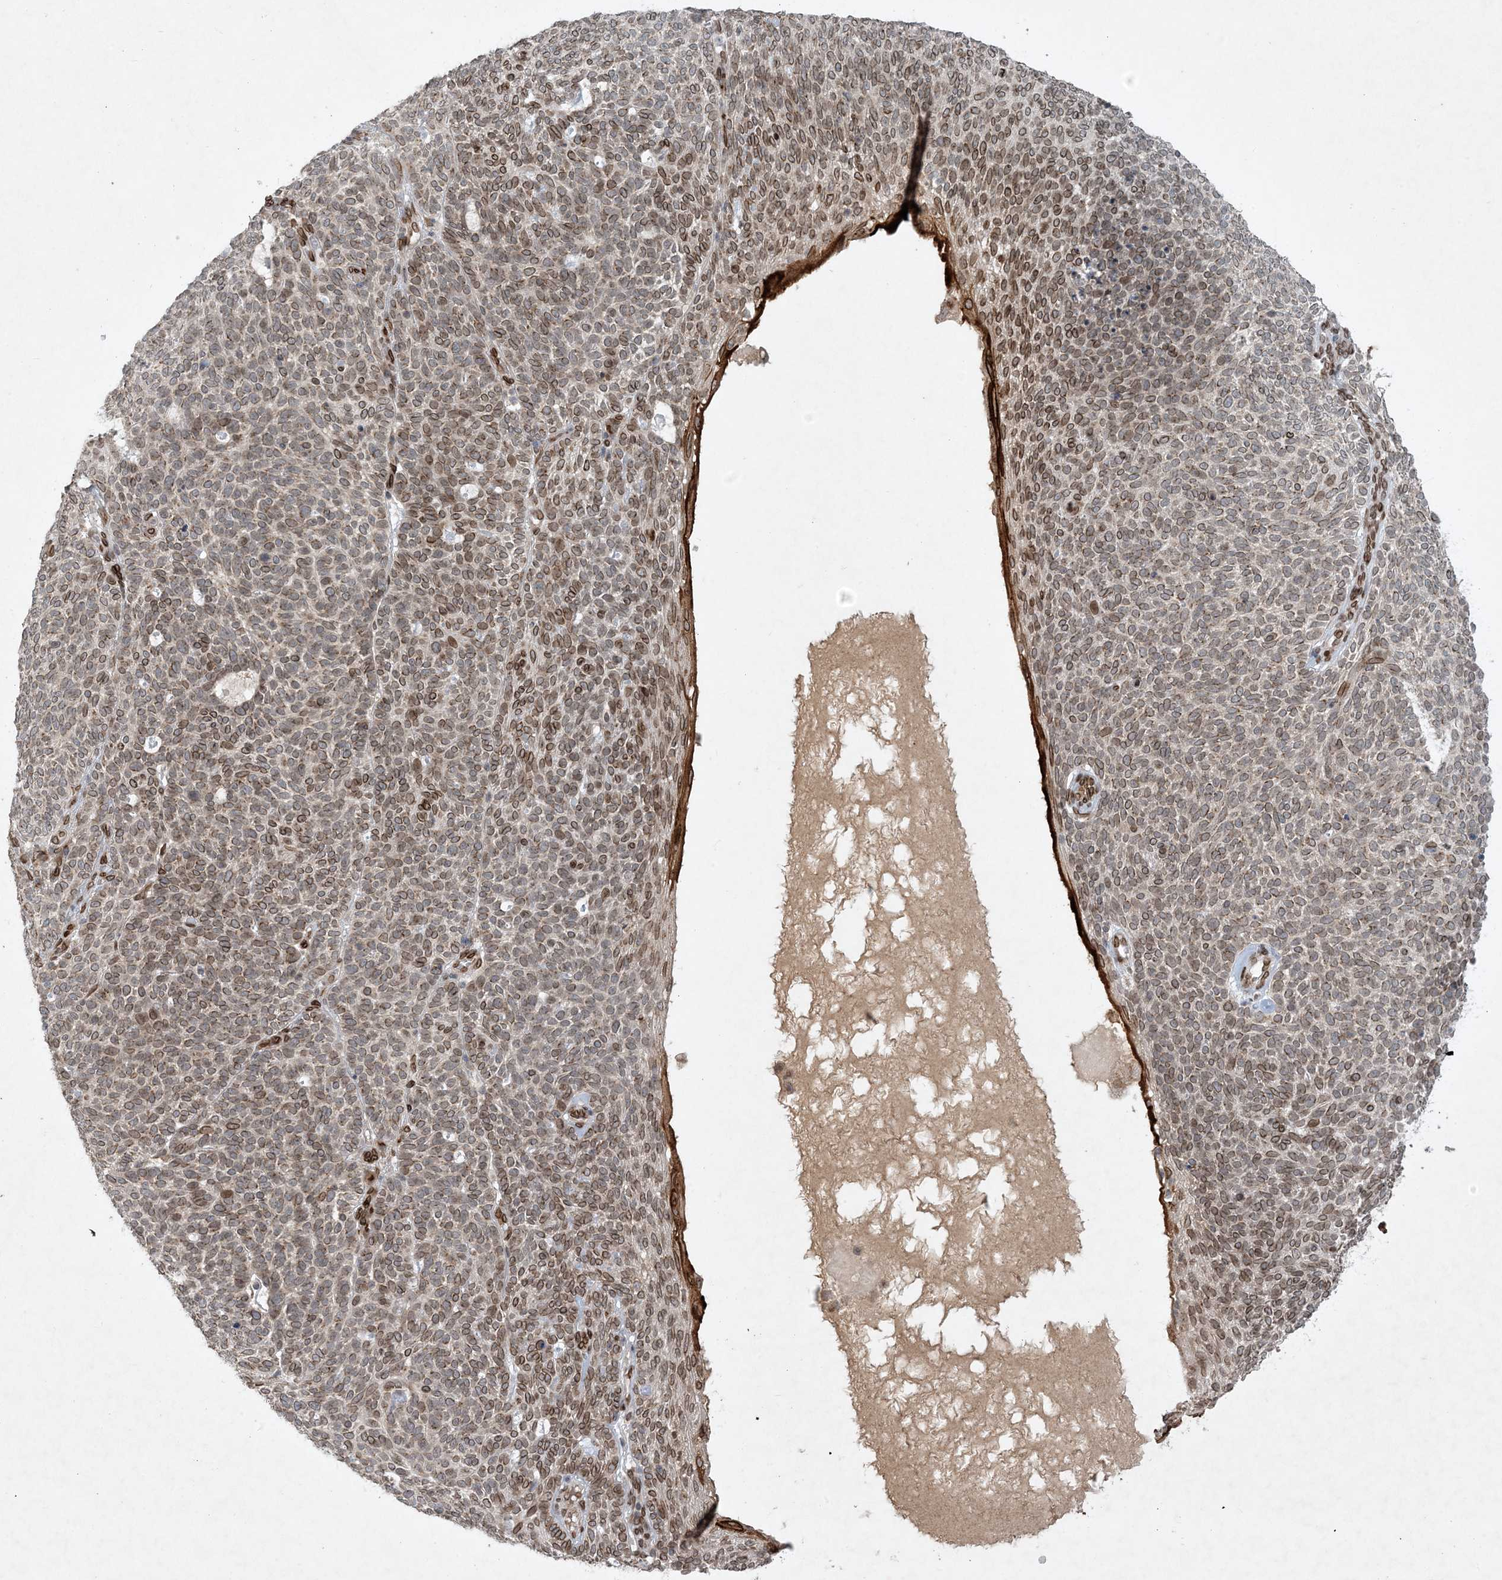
{"staining": {"intensity": "strong", "quantity": "25%-75%", "location": "cytoplasmic/membranous,nuclear"}, "tissue": "skin cancer", "cell_type": "Tumor cells", "image_type": "cancer", "snomed": [{"axis": "morphology", "description": "Squamous cell carcinoma, NOS"}, {"axis": "topography", "description": "Skin"}], "caption": "DAB (3,3'-diaminobenzidine) immunohistochemical staining of human skin cancer (squamous cell carcinoma) shows strong cytoplasmic/membranous and nuclear protein positivity in approximately 25%-75% of tumor cells.", "gene": "SLC35A2", "patient": {"sex": "female", "age": 90}}